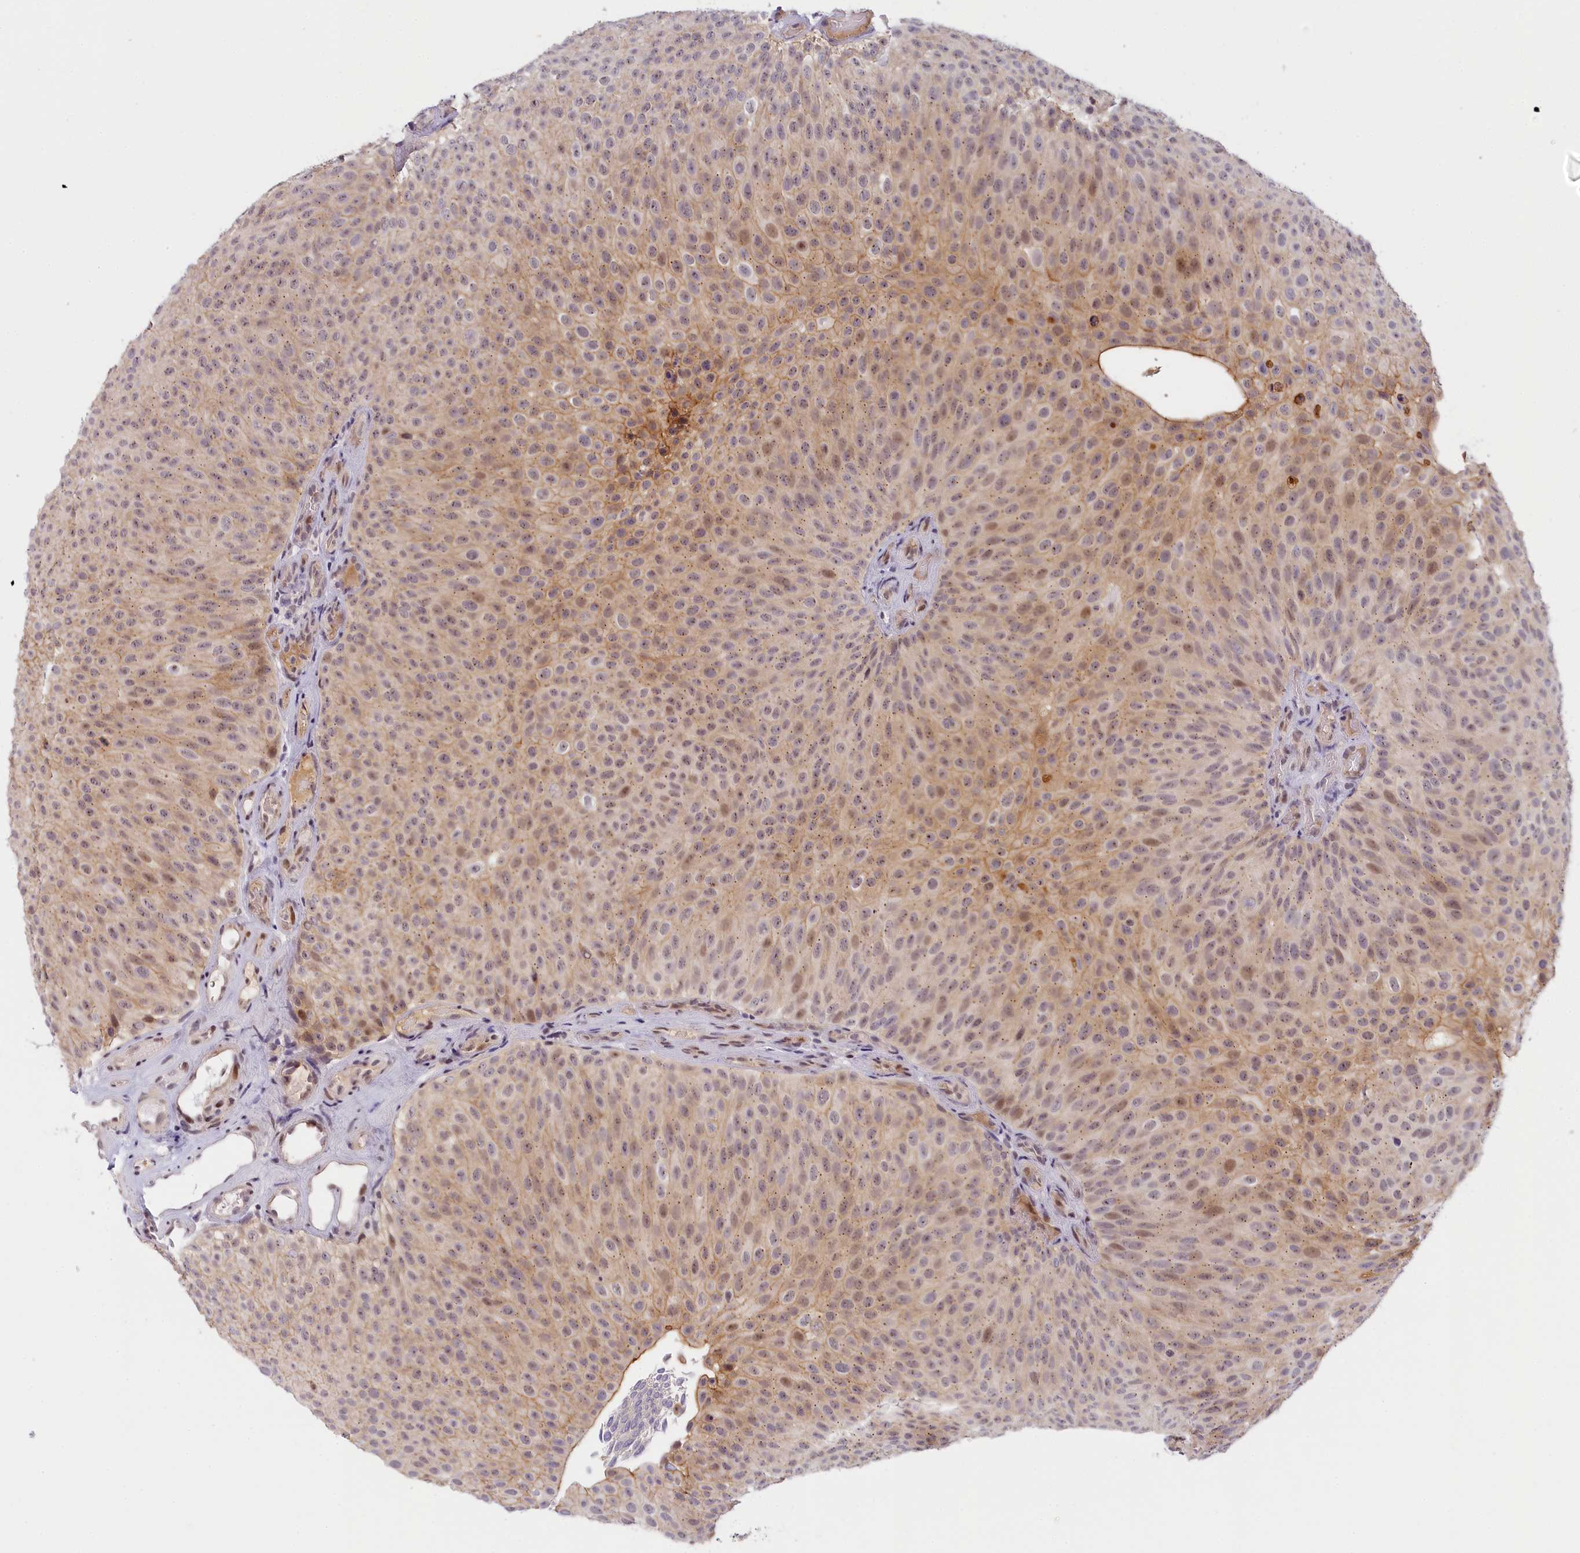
{"staining": {"intensity": "moderate", "quantity": ">75%", "location": "cytoplasmic/membranous,nuclear"}, "tissue": "urothelial cancer", "cell_type": "Tumor cells", "image_type": "cancer", "snomed": [{"axis": "morphology", "description": "Urothelial carcinoma, Low grade"}, {"axis": "topography", "description": "Urinary bladder"}], "caption": "Immunohistochemical staining of low-grade urothelial carcinoma exhibits medium levels of moderate cytoplasmic/membranous and nuclear protein staining in about >75% of tumor cells.", "gene": "SEC31B", "patient": {"sex": "male", "age": 78}}